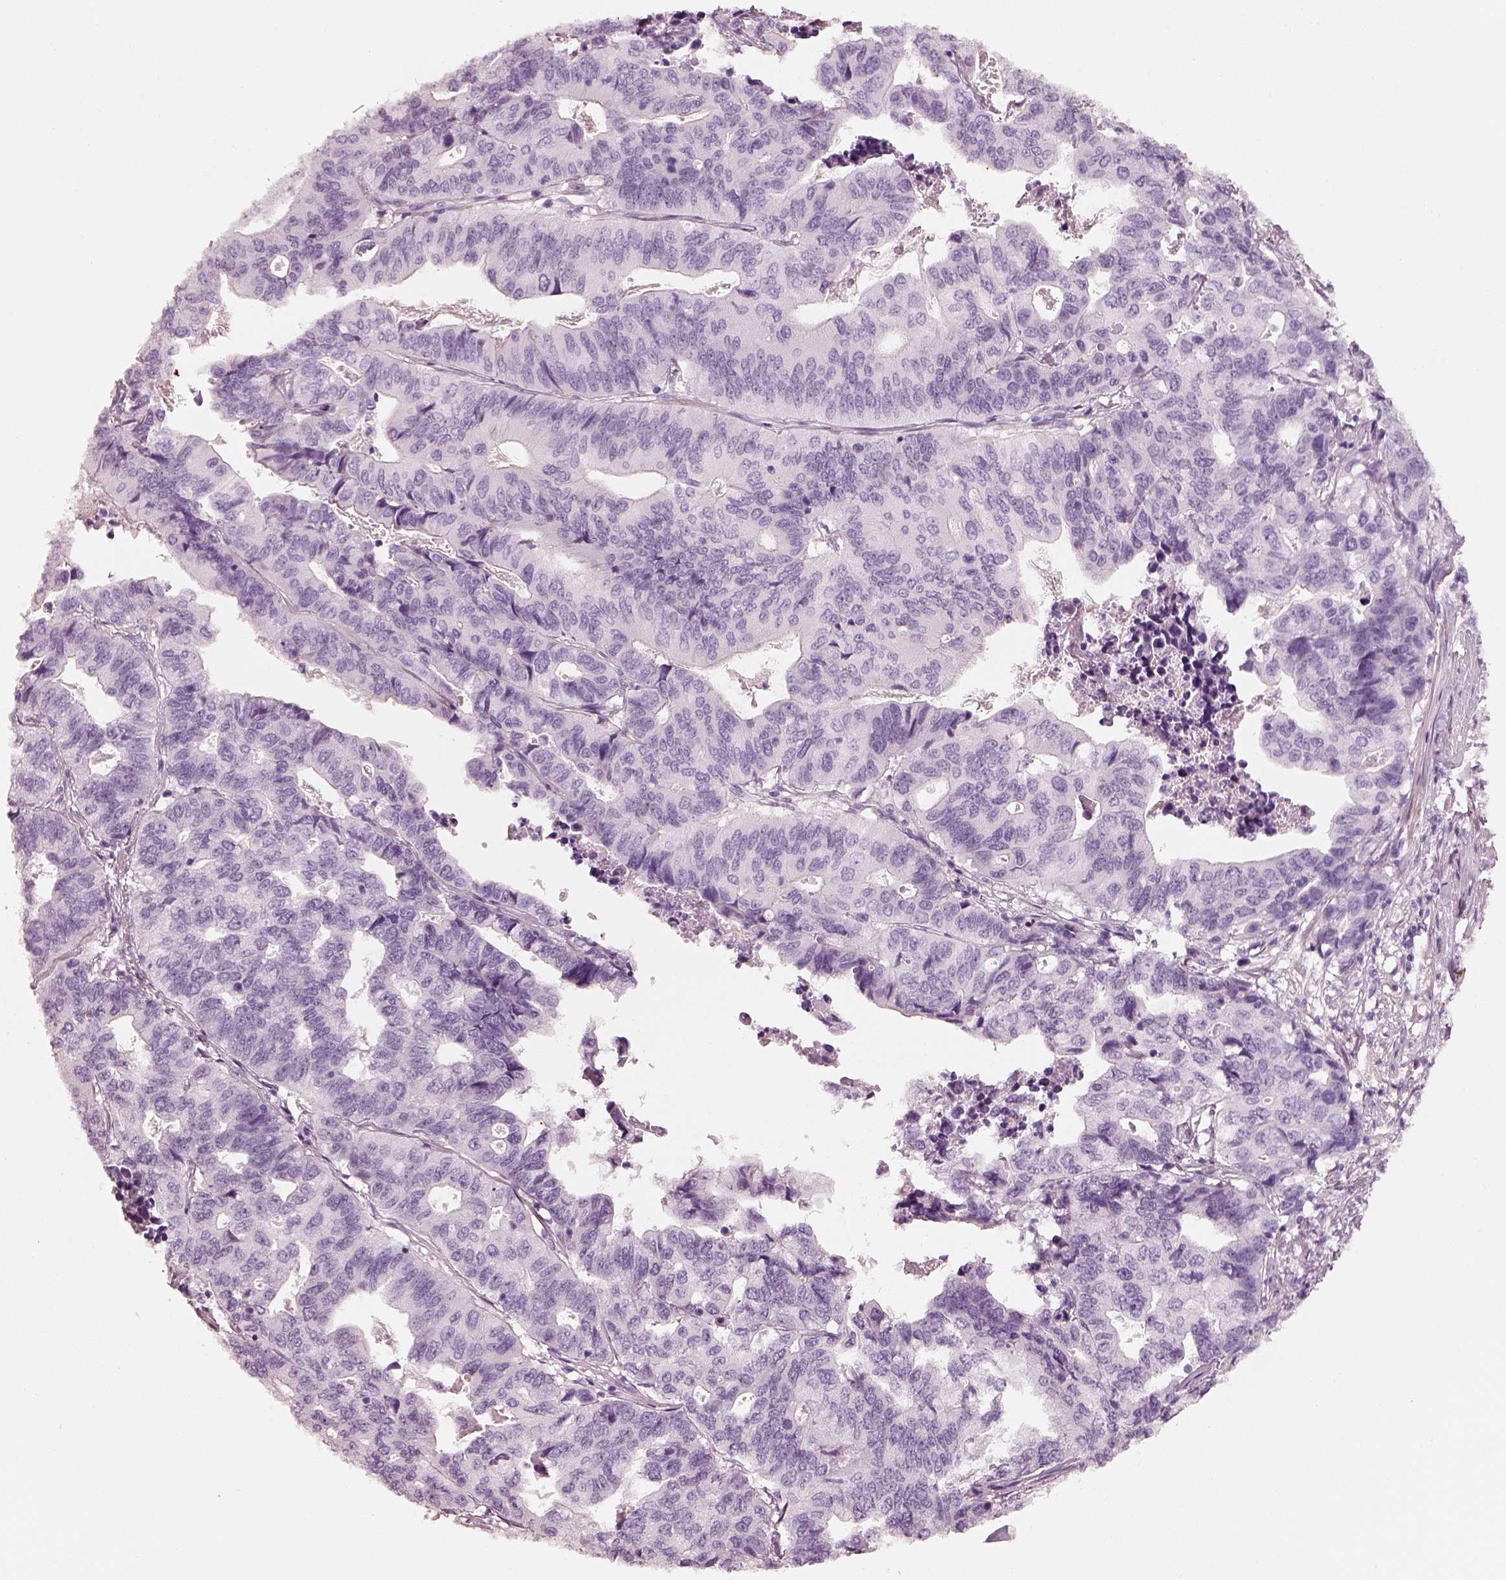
{"staining": {"intensity": "negative", "quantity": "none", "location": "none"}, "tissue": "stomach cancer", "cell_type": "Tumor cells", "image_type": "cancer", "snomed": [{"axis": "morphology", "description": "Adenocarcinoma, NOS"}, {"axis": "topography", "description": "Stomach, upper"}], "caption": "Micrograph shows no protein positivity in tumor cells of stomach cancer tissue. (DAB (3,3'-diaminobenzidine) immunohistochemistry (IHC) visualized using brightfield microscopy, high magnification).", "gene": "RS1", "patient": {"sex": "female", "age": 67}}